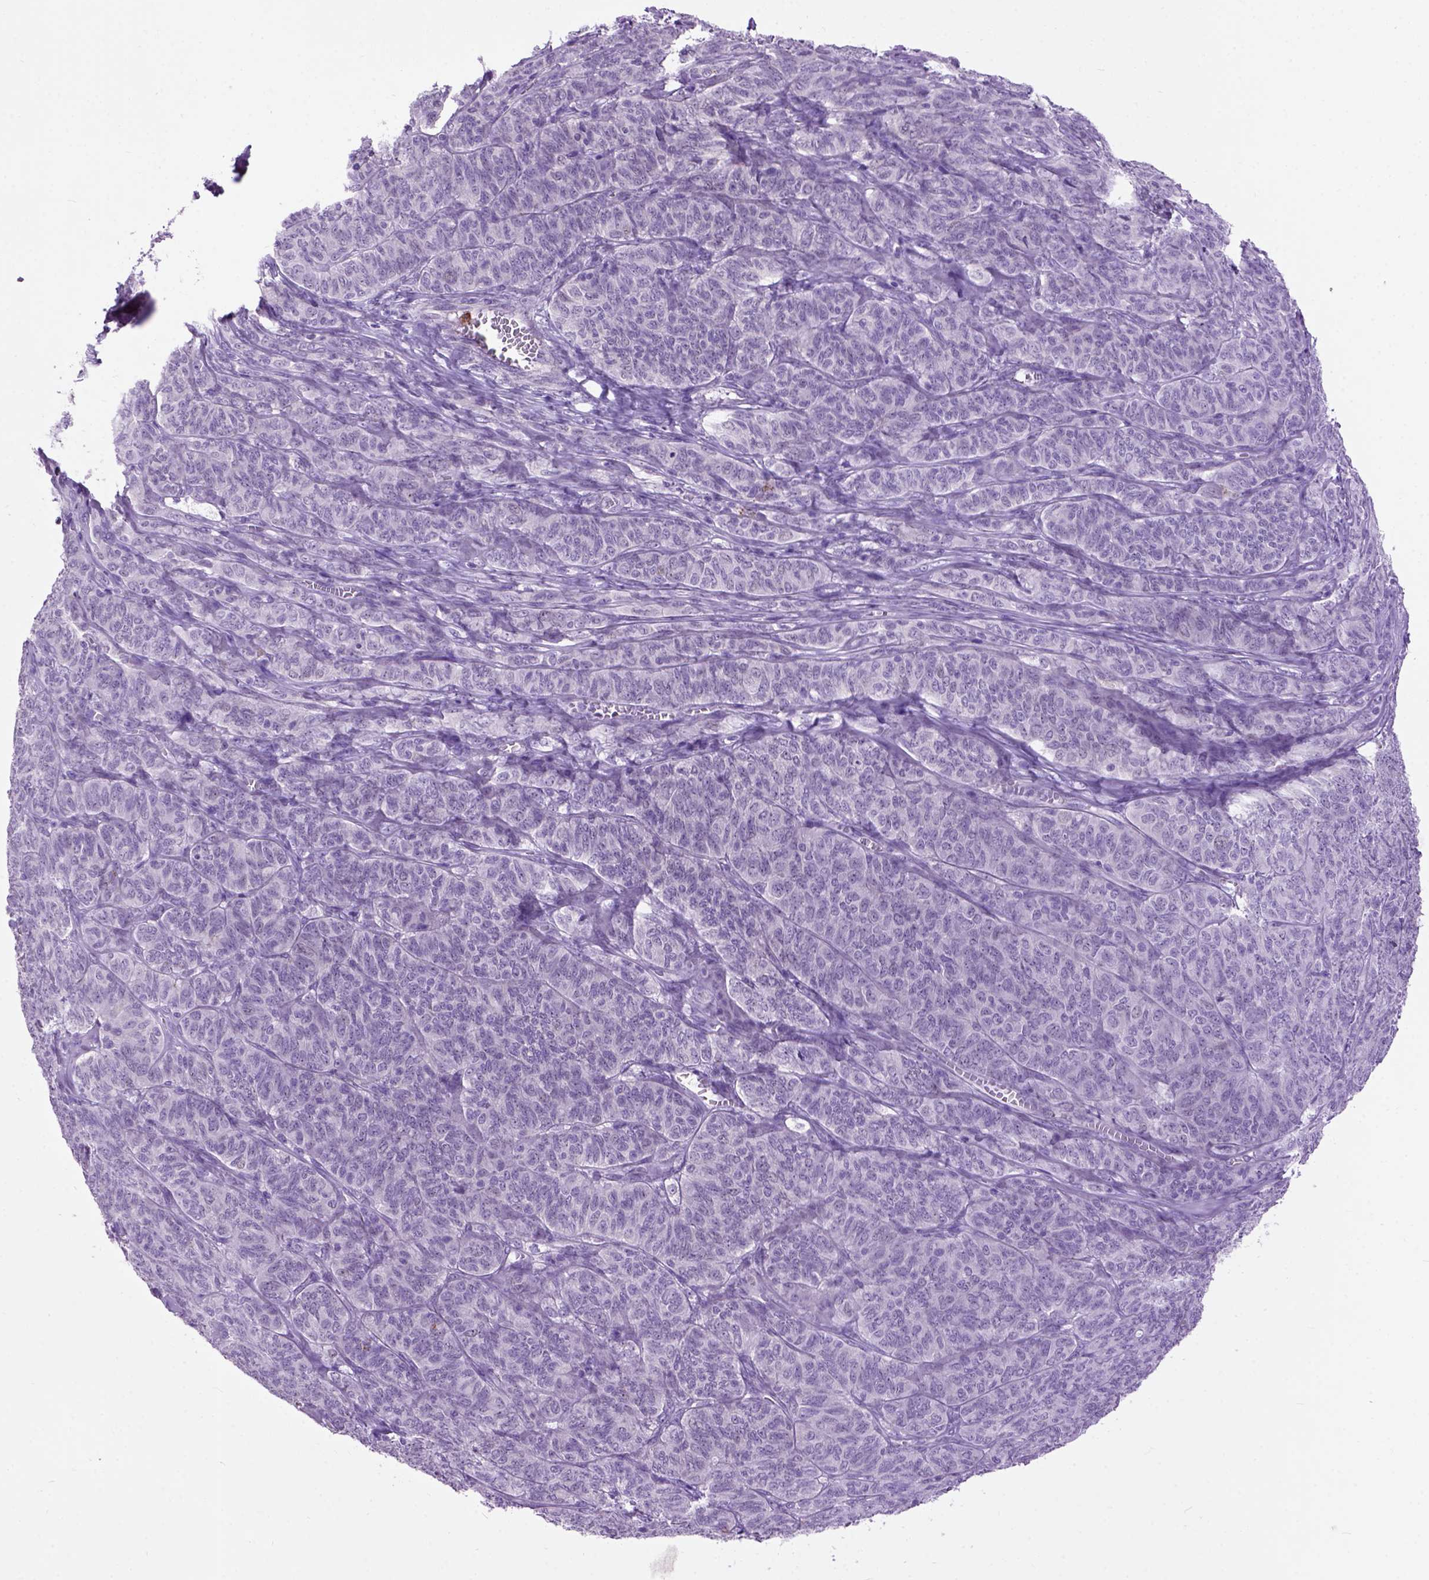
{"staining": {"intensity": "negative", "quantity": "none", "location": "none"}, "tissue": "ovarian cancer", "cell_type": "Tumor cells", "image_type": "cancer", "snomed": [{"axis": "morphology", "description": "Carcinoma, endometroid"}, {"axis": "topography", "description": "Ovary"}], "caption": "Histopathology image shows no significant protein expression in tumor cells of ovarian cancer.", "gene": "MAPT", "patient": {"sex": "female", "age": 80}}